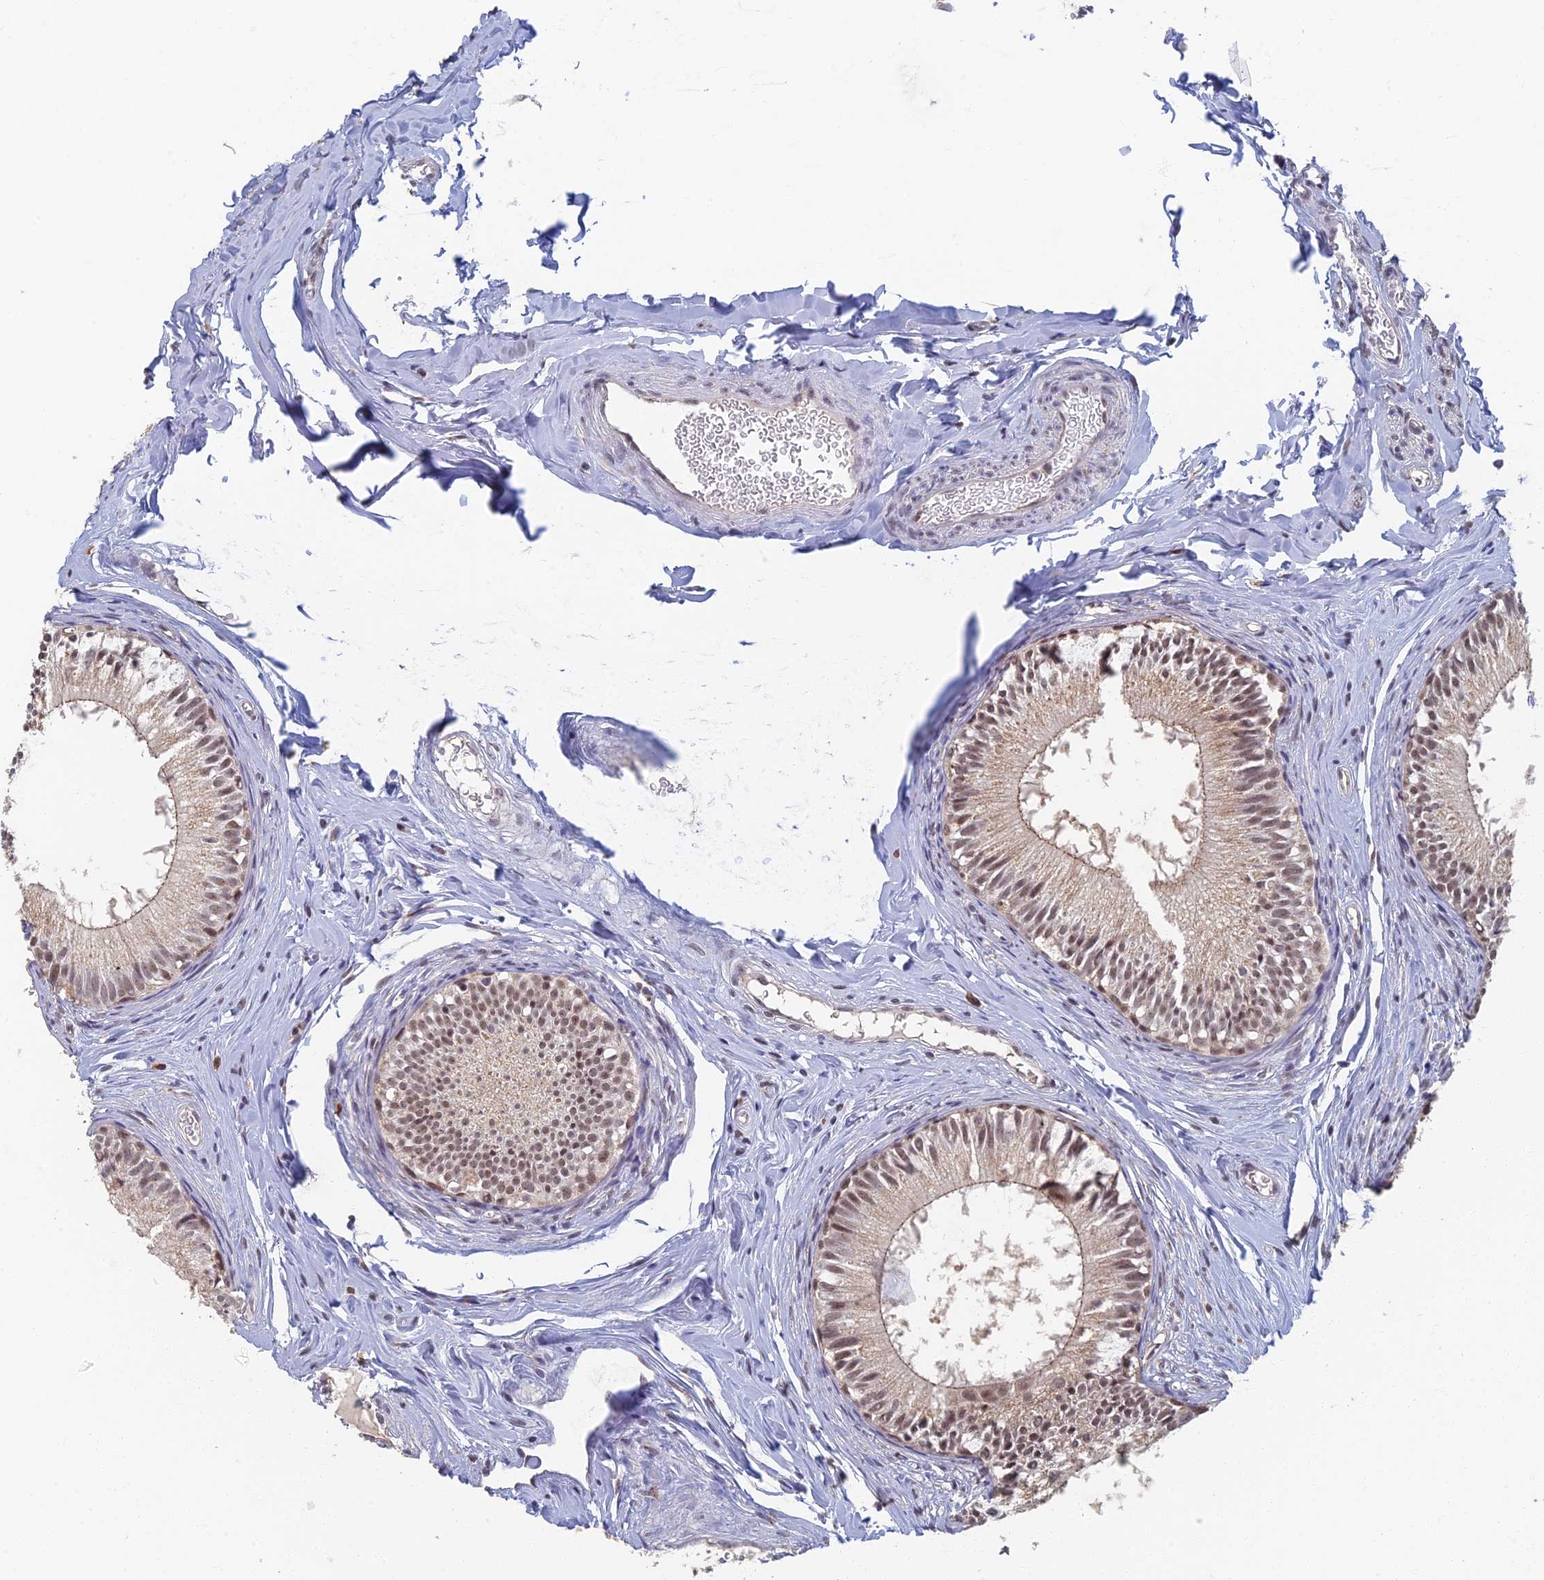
{"staining": {"intensity": "moderate", "quantity": "<25%", "location": "cytoplasmic/membranous"}, "tissue": "epididymis", "cell_type": "Glandular cells", "image_type": "normal", "snomed": [{"axis": "morphology", "description": "Normal tissue, NOS"}, {"axis": "topography", "description": "Epididymis"}], "caption": "Brown immunohistochemical staining in benign human epididymis exhibits moderate cytoplasmic/membranous expression in about <25% of glandular cells.", "gene": "GPATCH1", "patient": {"sex": "male", "age": 34}}